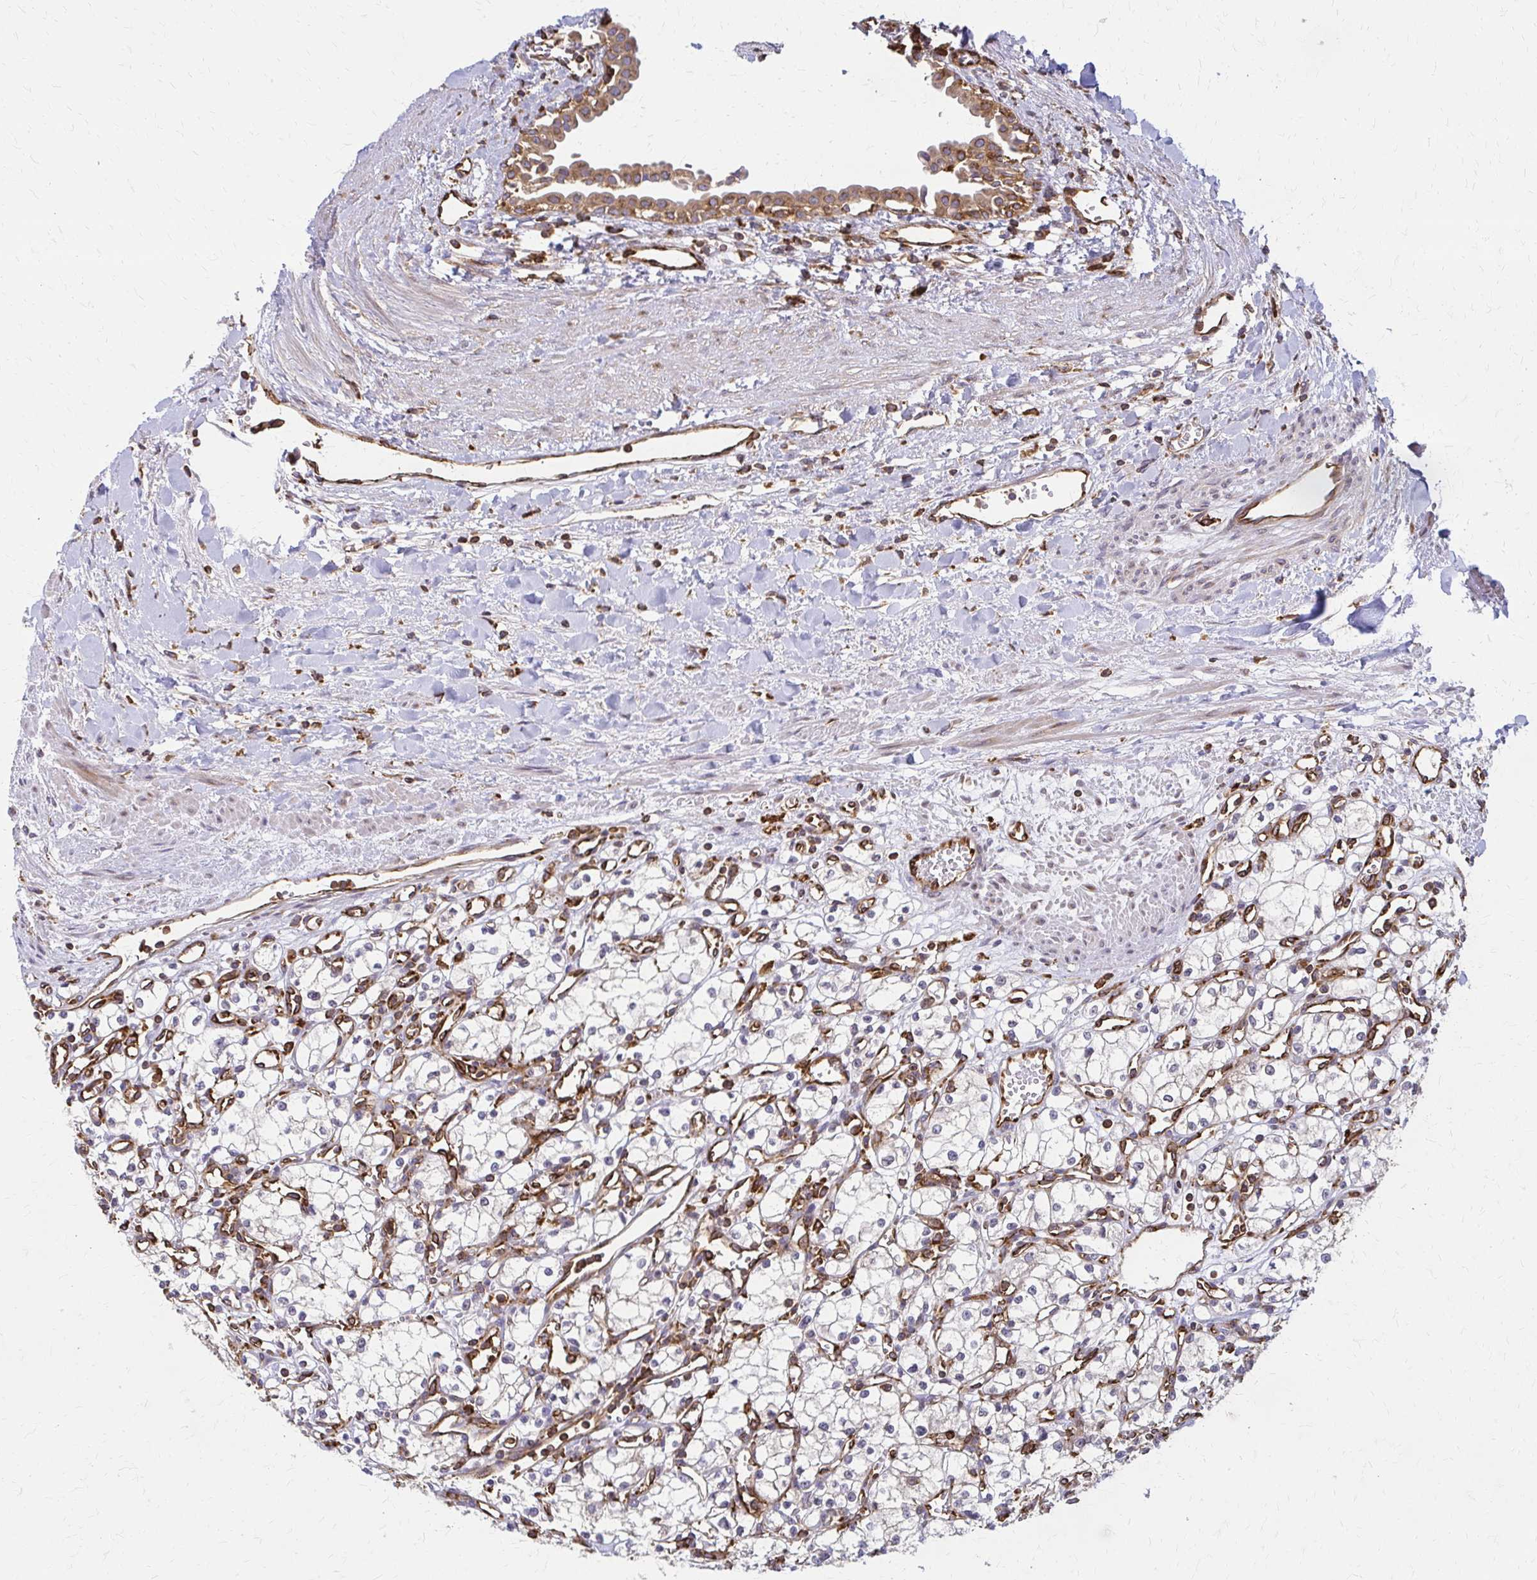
{"staining": {"intensity": "moderate", "quantity": "<25%", "location": "cytoplasmic/membranous"}, "tissue": "renal cancer", "cell_type": "Tumor cells", "image_type": "cancer", "snomed": [{"axis": "morphology", "description": "Adenocarcinoma, NOS"}, {"axis": "topography", "description": "Kidney"}], "caption": "Immunohistochemistry (IHC) photomicrograph of human adenocarcinoma (renal) stained for a protein (brown), which shows low levels of moderate cytoplasmic/membranous positivity in approximately <25% of tumor cells.", "gene": "WASF2", "patient": {"sex": "male", "age": 59}}